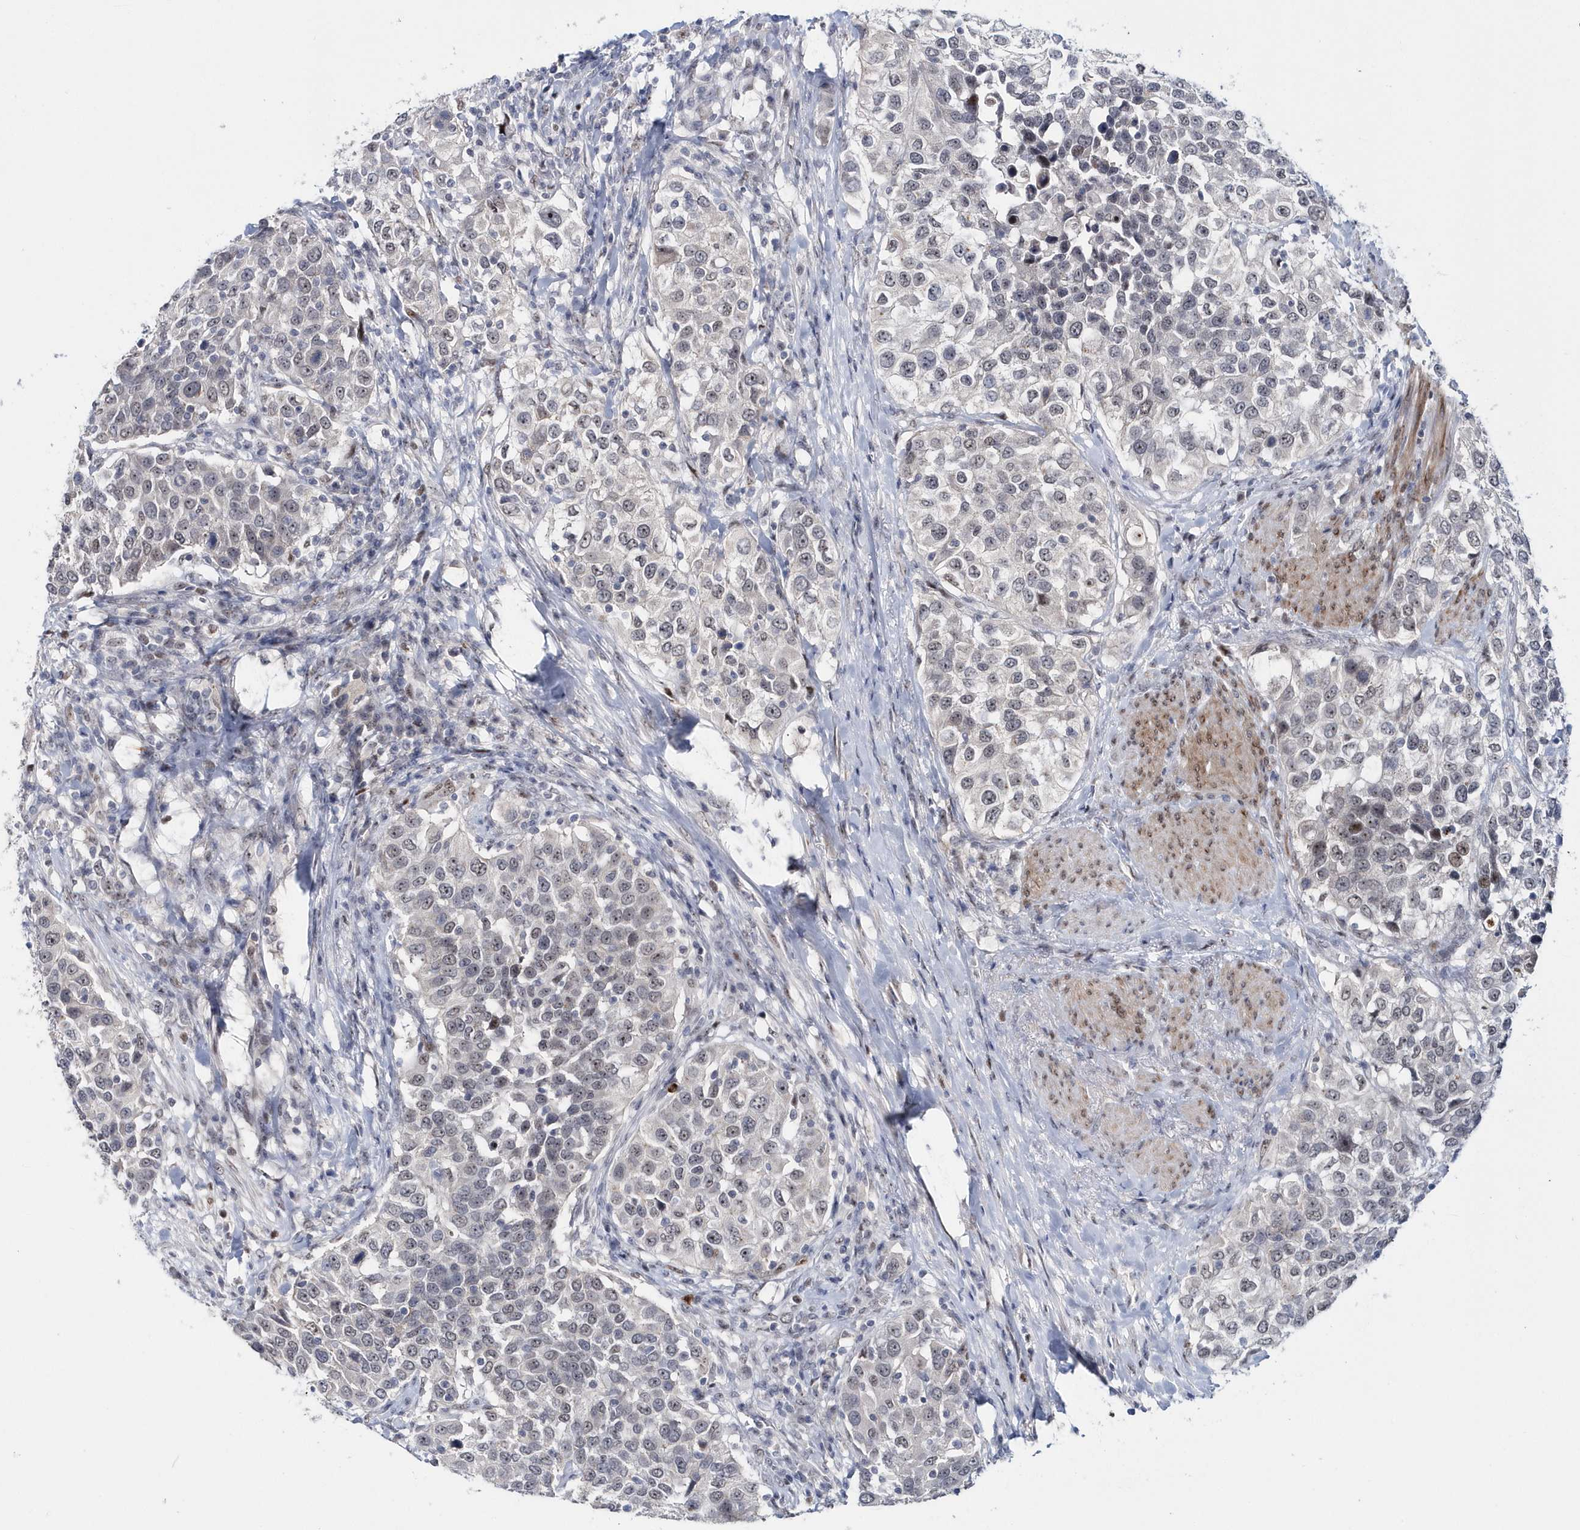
{"staining": {"intensity": "negative", "quantity": "none", "location": "none"}, "tissue": "urothelial cancer", "cell_type": "Tumor cells", "image_type": "cancer", "snomed": [{"axis": "morphology", "description": "Urothelial carcinoma, High grade"}, {"axis": "topography", "description": "Urinary bladder"}], "caption": "The photomicrograph demonstrates no staining of tumor cells in urothelial carcinoma (high-grade). (DAB (3,3'-diaminobenzidine) IHC with hematoxylin counter stain).", "gene": "ASCL4", "patient": {"sex": "female", "age": 80}}